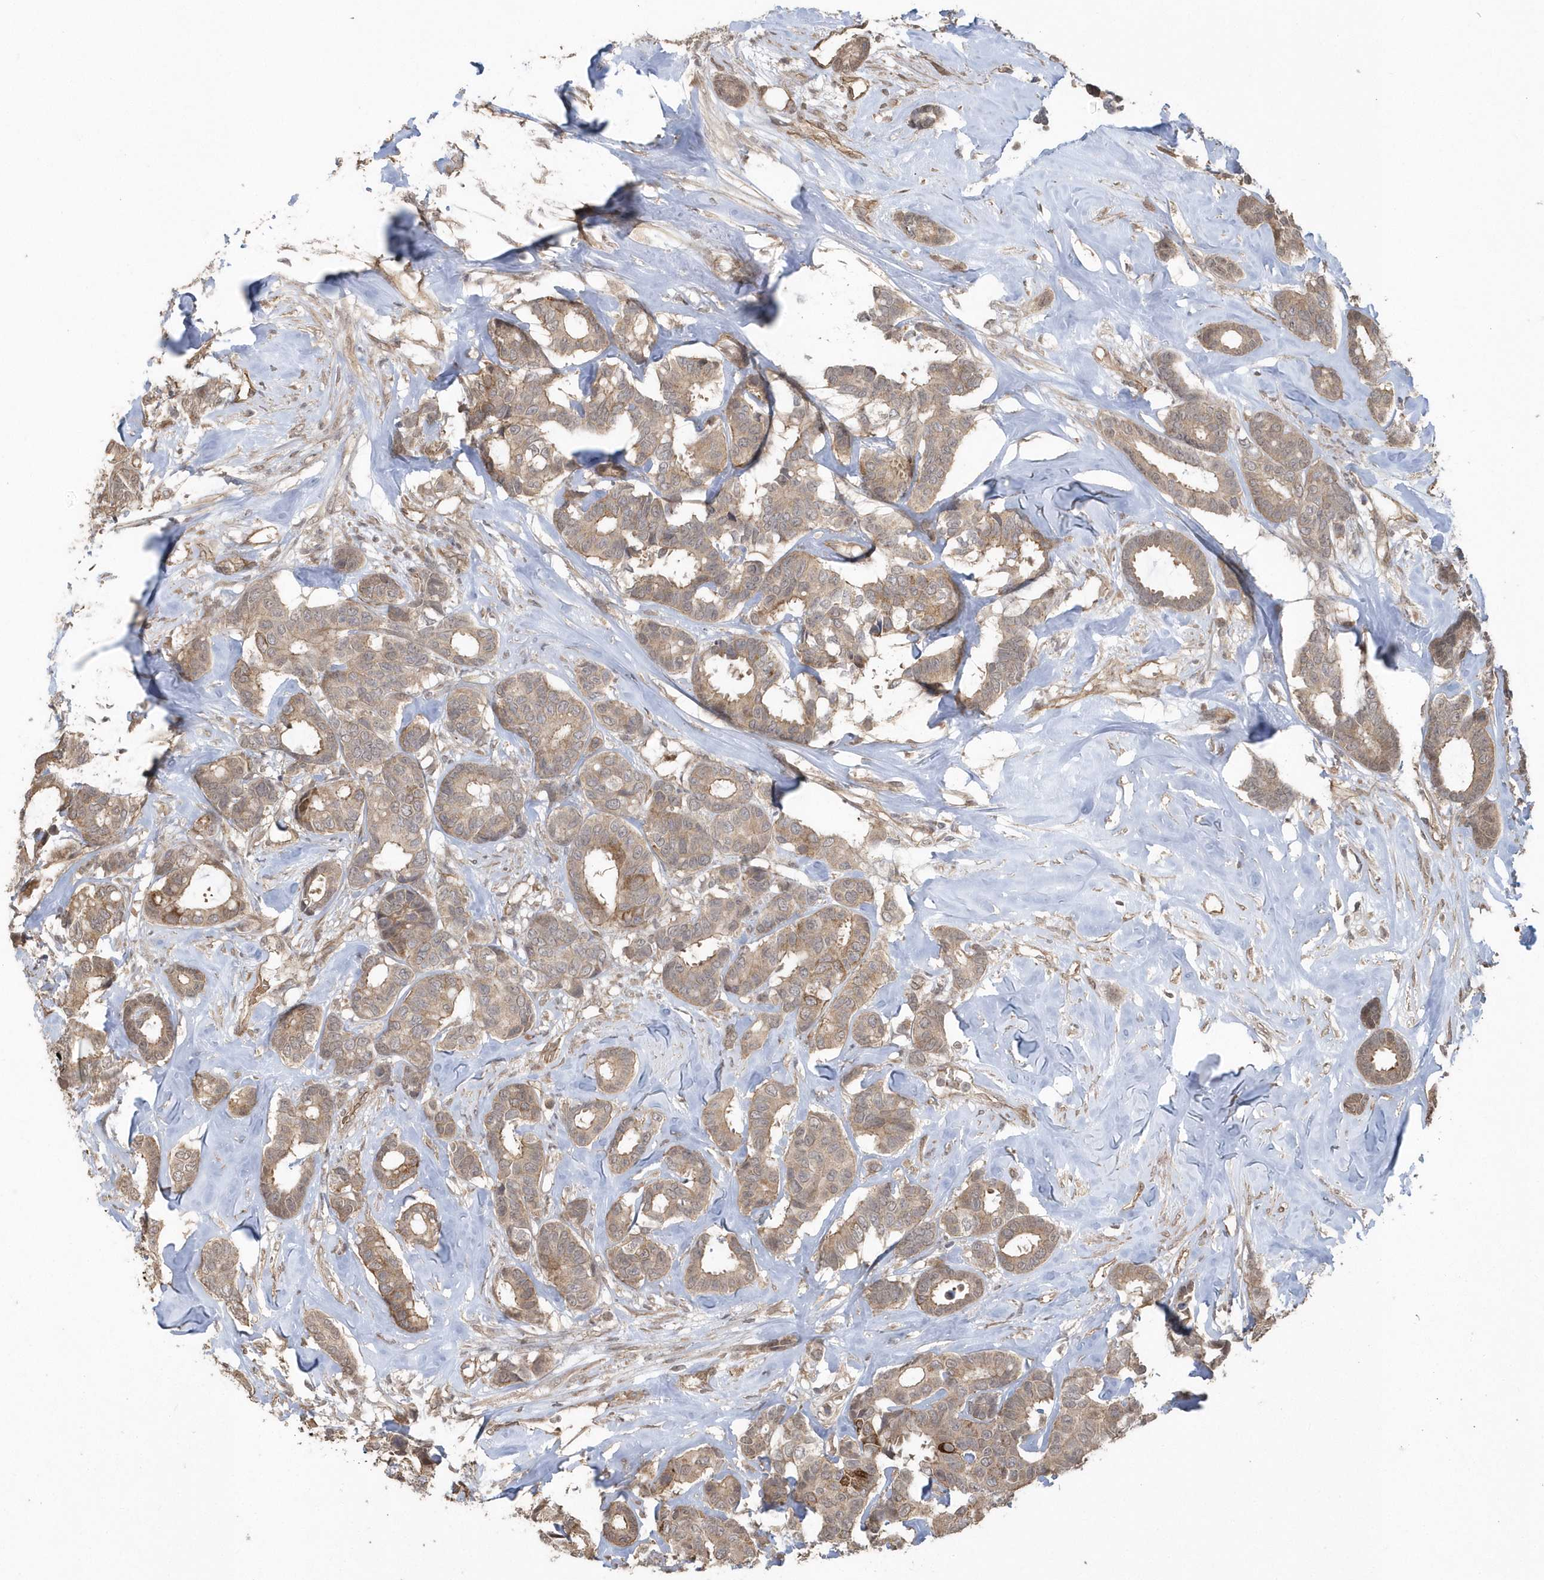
{"staining": {"intensity": "moderate", "quantity": ">75%", "location": "cytoplasmic/membranous"}, "tissue": "breast cancer", "cell_type": "Tumor cells", "image_type": "cancer", "snomed": [{"axis": "morphology", "description": "Duct carcinoma"}, {"axis": "topography", "description": "Breast"}], "caption": "Breast invasive ductal carcinoma stained for a protein (brown) exhibits moderate cytoplasmic/membranous positive positivity in approximately >75% of tumor cells.", "gene": "HERPUD1", "patient": {"sex": "female", "age": 87}}